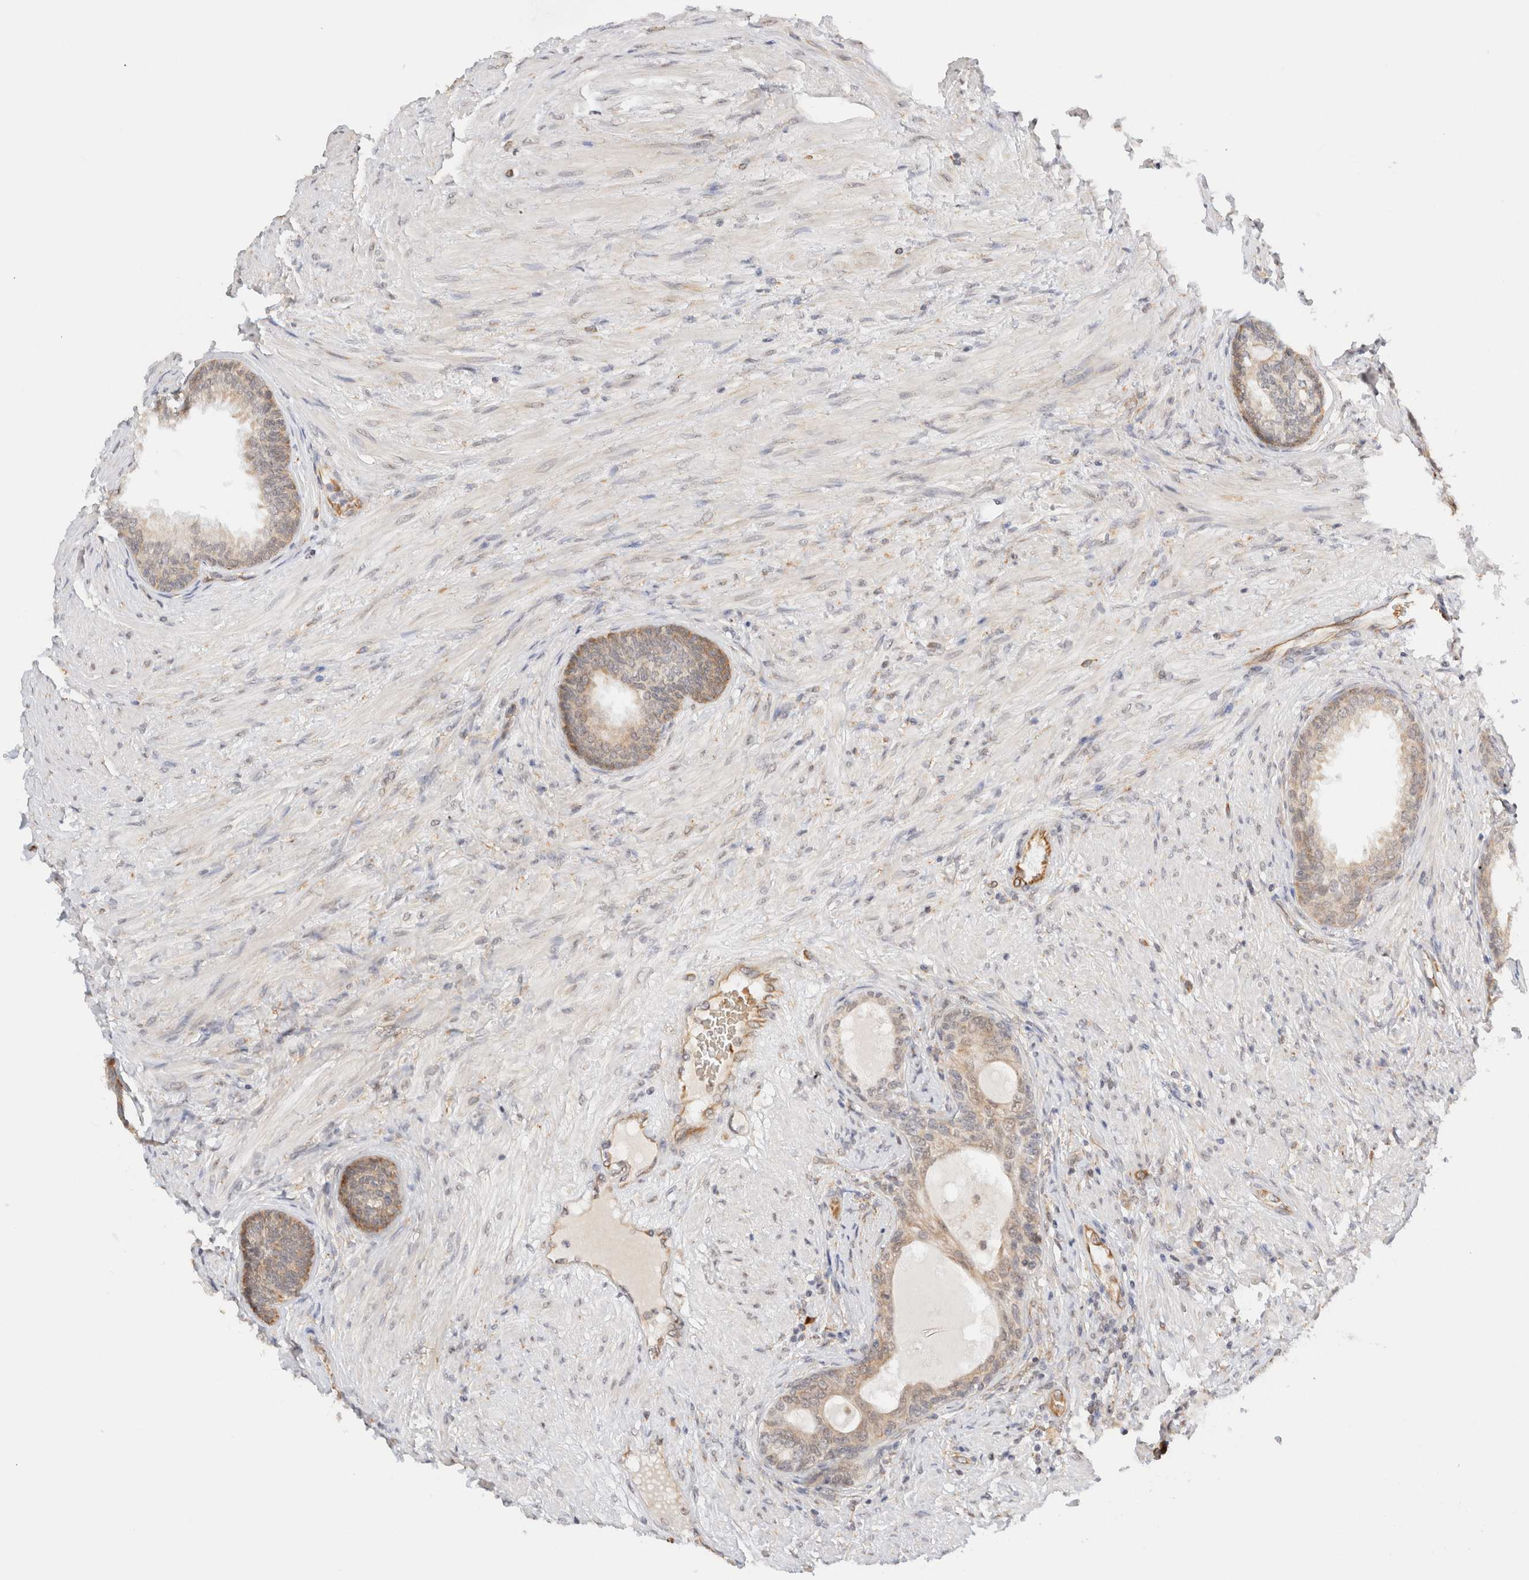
{"staining": {"intensity": "weak", "quantity": "25%-75%", "location": "cytoplasmic/membranous,nuclear"}, "tissue": "prostate", "cell_type": "Glandular cells", "image_type": "normal", "snomed": [{"axis": "morphology", "description": "Normal tissue, NOS"}, {"axis": "topography", "description": "Prostate"}], "caption": "Brown immunohistochemical staining in normal prostate exhibits weak cytoplasmic/membranous,nuclear staining in approximately 25%-75% of glandular cells. Ihc stains the protein in brown and the nuclei are stained blue.", "gene": "SYVN1", "patient": {"sex": "male", "age": 76}}